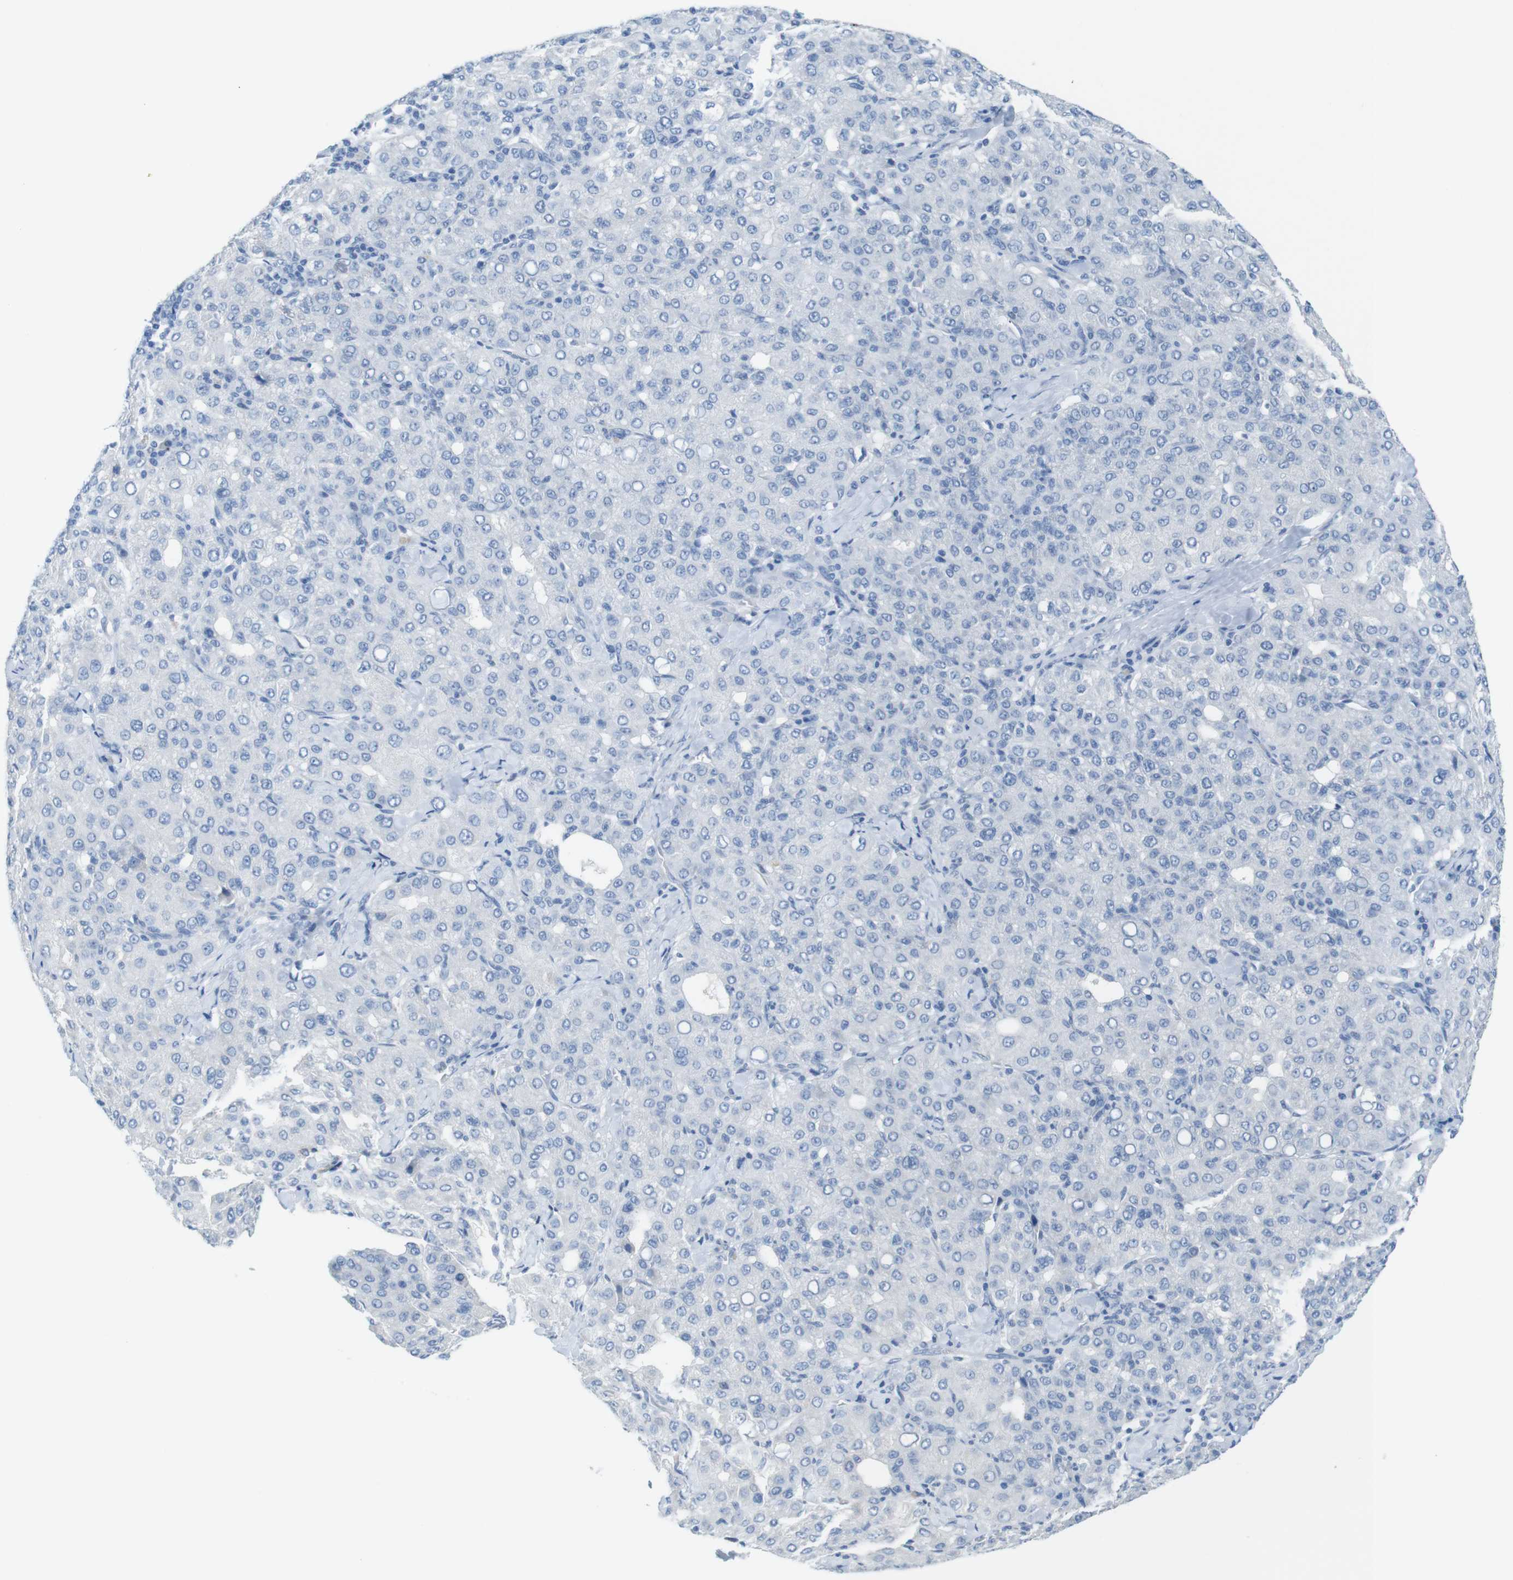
{"staining": {"intensity": "negative", "quantity": "none", "location": "none"}, "tissue": "liver cancer", "cell_type": "Tumor cells", "image_type": "cancer", "snomed": [{"axis": "morphology", "description": "Carcinoma, Hepatocellular, NOS"}, {"axis": "topography", "description": "Liver"}], "caption": "Immunohistochemistry (IHC) of hepatocellular carcinoma (liver) demonstrates no staining in tumor cells. Nuclei are stained in blue.", "gene": "OPN1SW", "patient": {"sex": "male", "age": 65}}